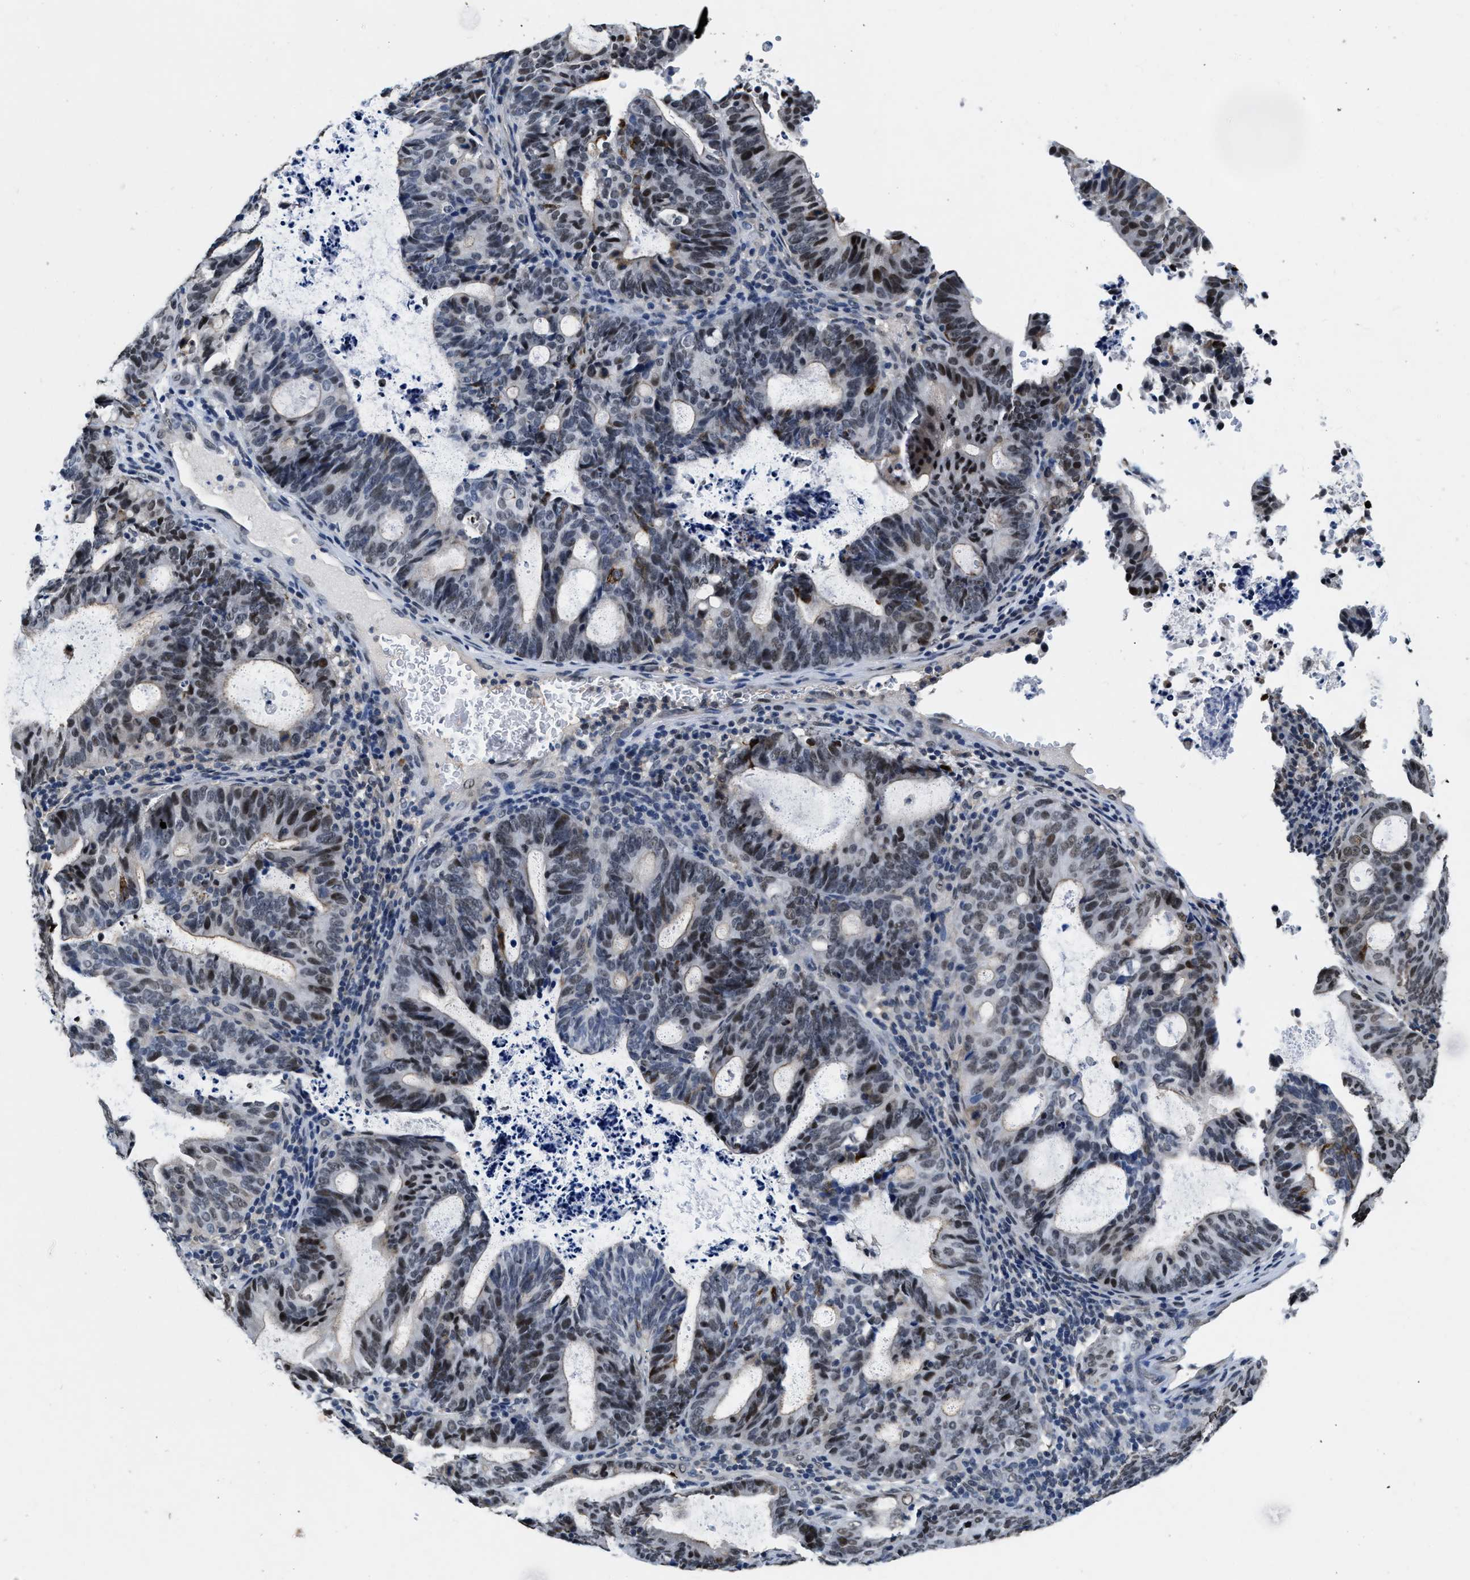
{"staining": {"intensity": "moderate", "quantity": "<25%", "location": "nuclear"}, "tissue": "endometrial cancer", "cell_type": "Tumor cells", "image_type": "cancer", "snomed": [{"axis": "morphology", "description": "Adenocarcinoma, NOS"}, {"axis": "topography", "description": "Uterus"}], "caption": "Human endometrial adenocarcinoma stained with a brown dye reveals moderate nuclear positive staining in about <25% of tumor cells.", "gene": "SUPT16H", "patient": {"sex": "female", "age": 83}}